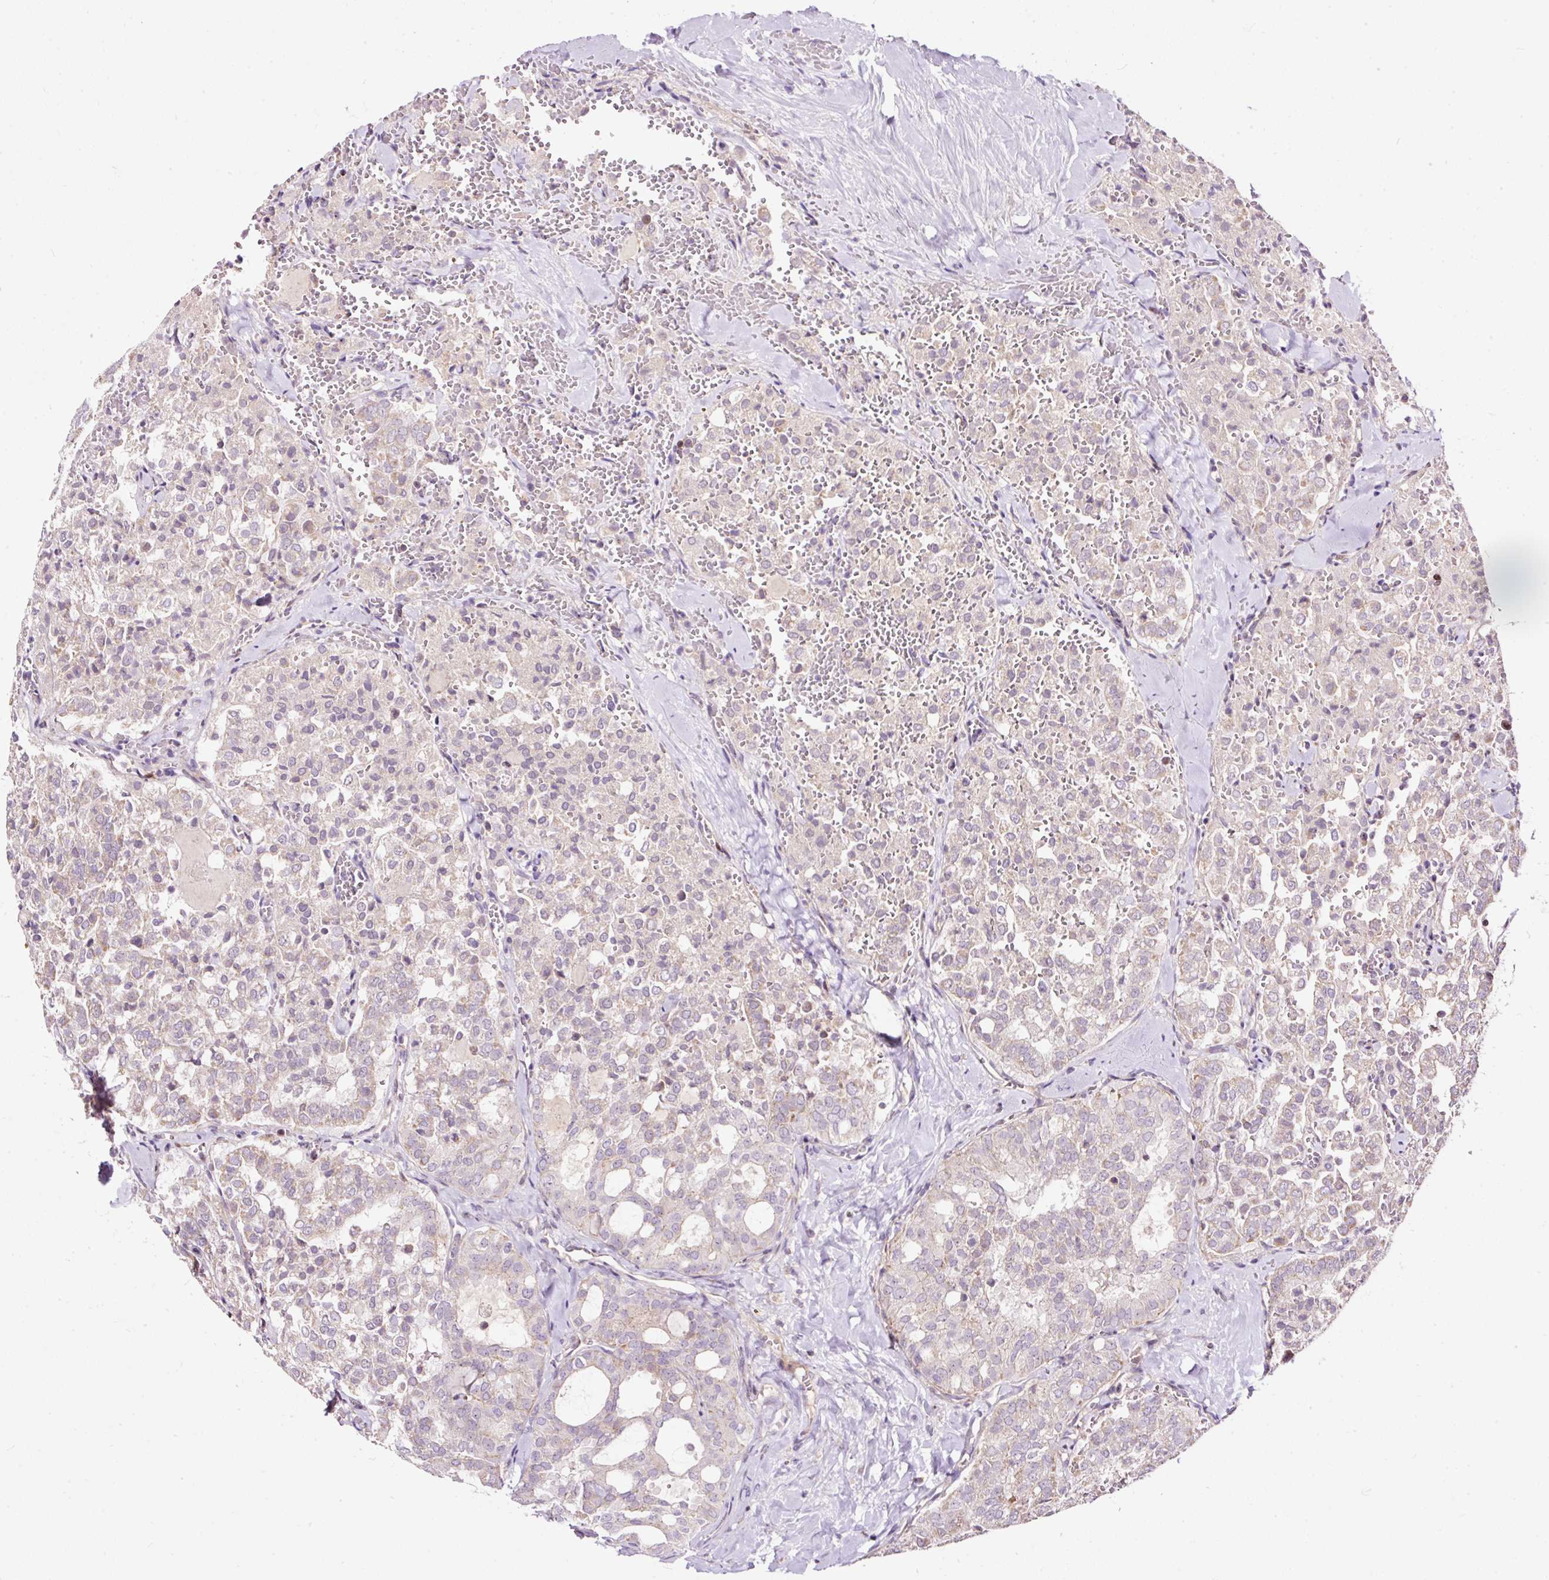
{"staining": {"intensity": "negative", "quantity": "none", "location": "none"}, "tissue": "thyroid cancer", "cell_type": "Tumor cells", "image_type": "cancer", "snomed": [{"axis": "morphology", "description": "Follicular adenoma carcinoma, NOS"}, {"axis": "topography", "description": "Thyroid gland"}], "caption": "High power microscopy photomicrograph of an immunohistochemistry histopathology image of thyroid cancer, revealing no significant expression in tumor cells.", "gene": "BOLA3", "patient": {"sex": "male", "age": 75}}